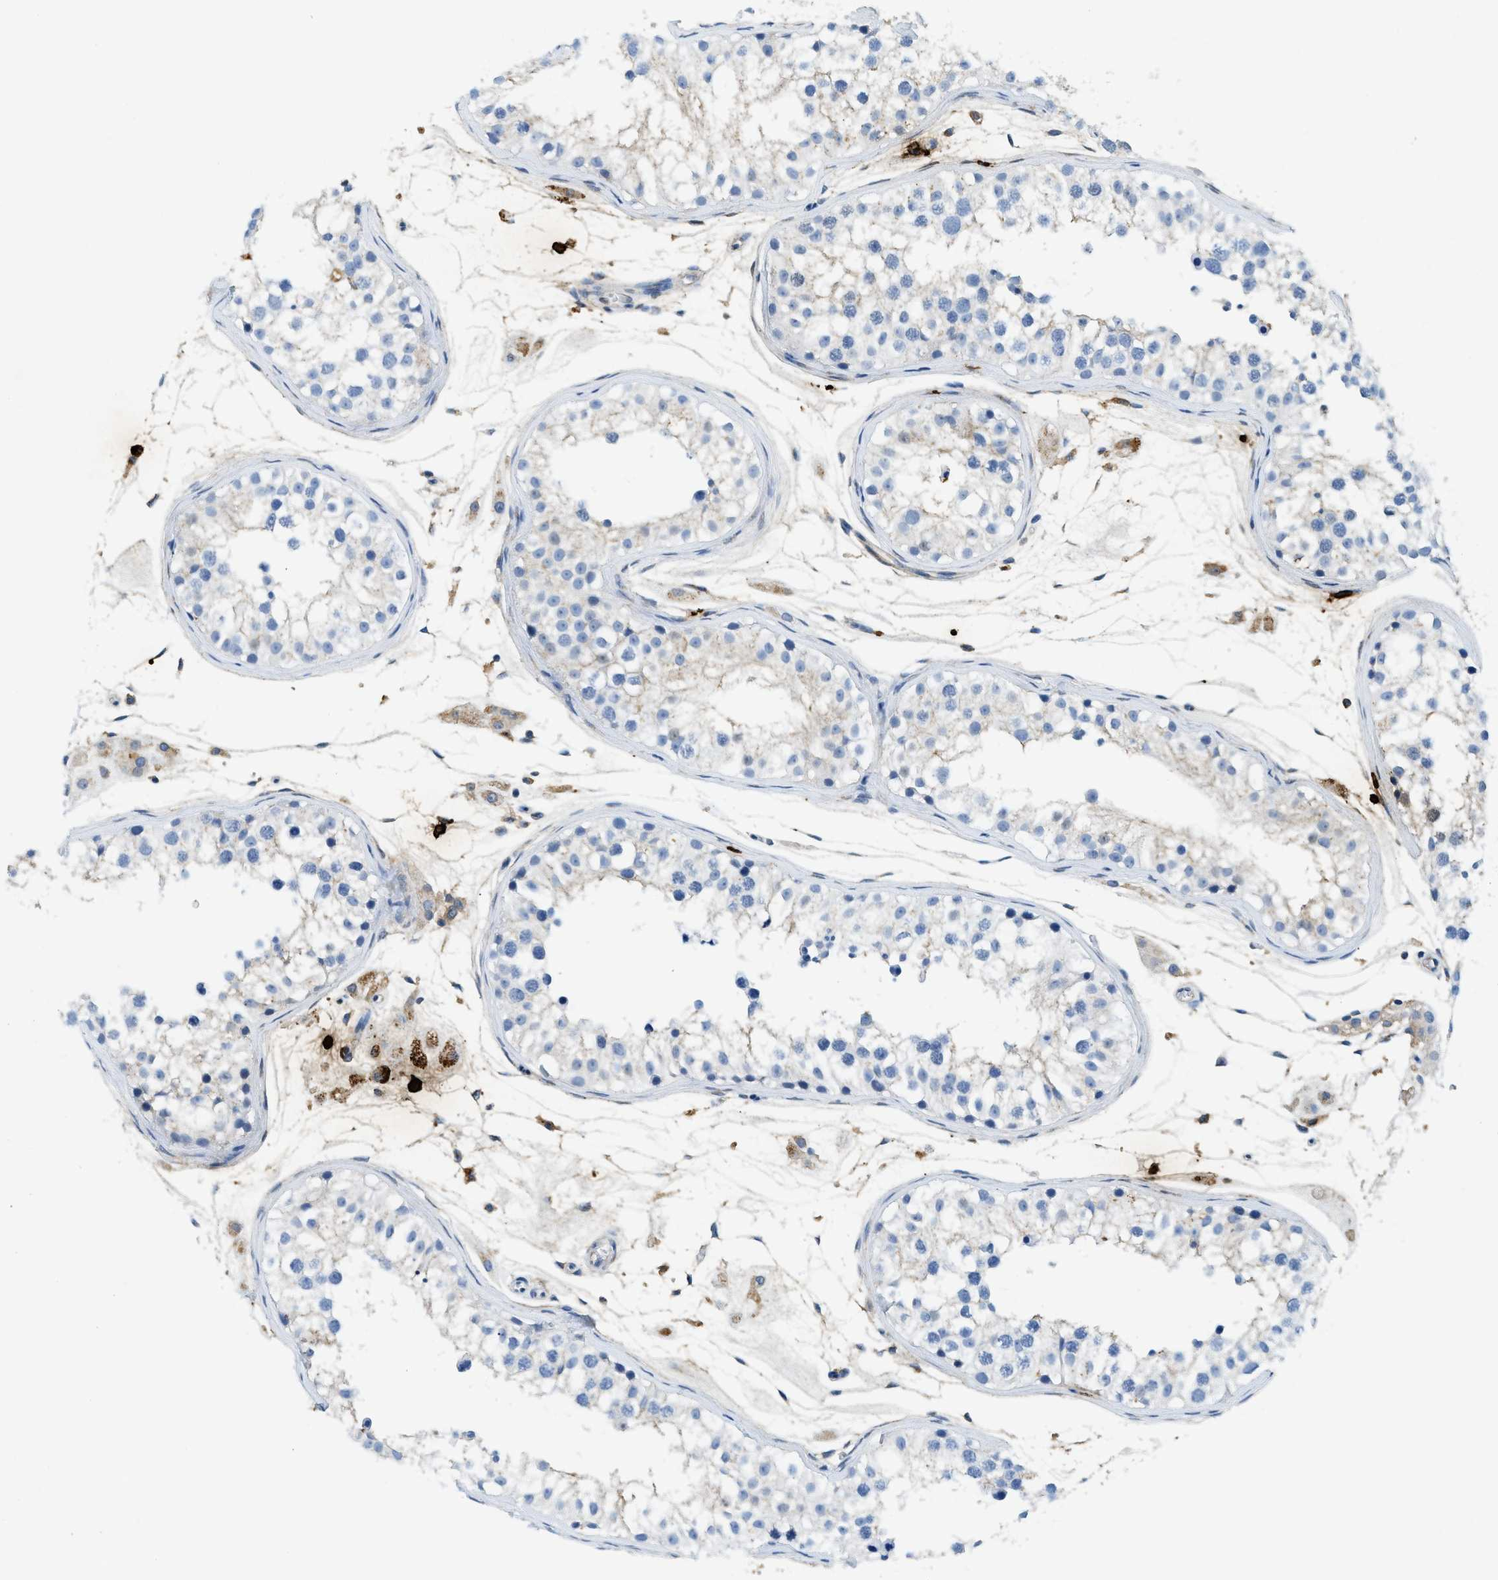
{"staining": {"intensity": "negative", "quantity": "none", "location": "none"}, "tissue": "testis", "cell_type": "Cells in seminiferous ducts", "image_type": "normal", "snomed": [{"axis": "morphology", "description": "Normal tissue, NOS"}, {"axis": "morphology", "description": "Adenocarcinoma, metastatic, NOS"}, {"axis": "topography", "description": "Testis"}], "caption": "An image of testis stained for a protein exhibits no brown staining in cells in seminiferous ducts.", "gene": "TPSAB1", "patient": {"sex": "male", "age": 26}}